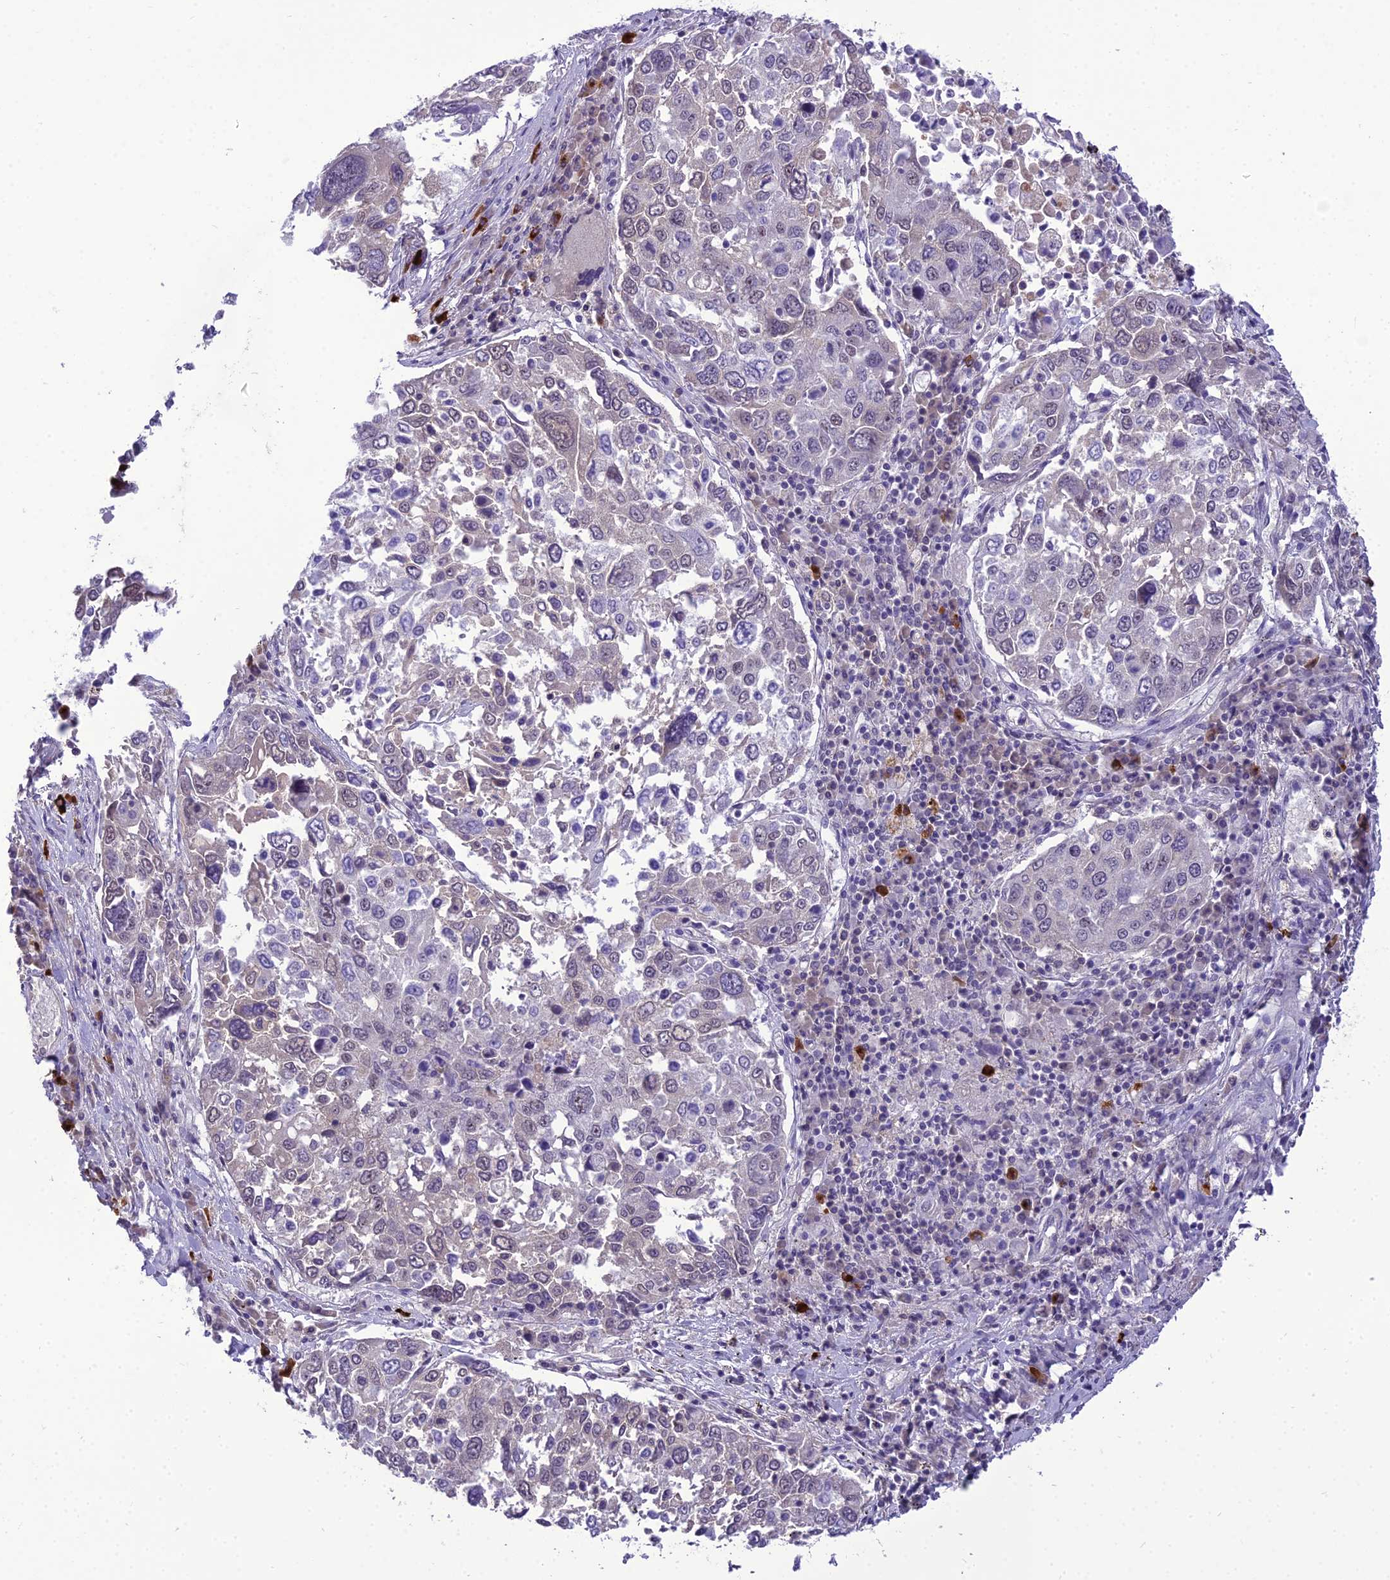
{"staining": {"intensity": "weak", "quantity": "<25%", "location": "nuclear"}, "tissue": "lung cancer", "cell_type": "Tumor cells", "image_type": "cancer", "snomed": [{"axis": "morphology", "description": "Squamous cell carcinoma, NOS"}, {"axis": "topography", "description": "Lung"}], "caption": "This photomicrograph is of lung squamous cell carcinoma stained with IHC to label a protein in brown with the nuclei are counter-stained blue. There is no staining in tumor cells.", "gene": "SH3RF3", "patient": {"sex": "male", "age": 65}}